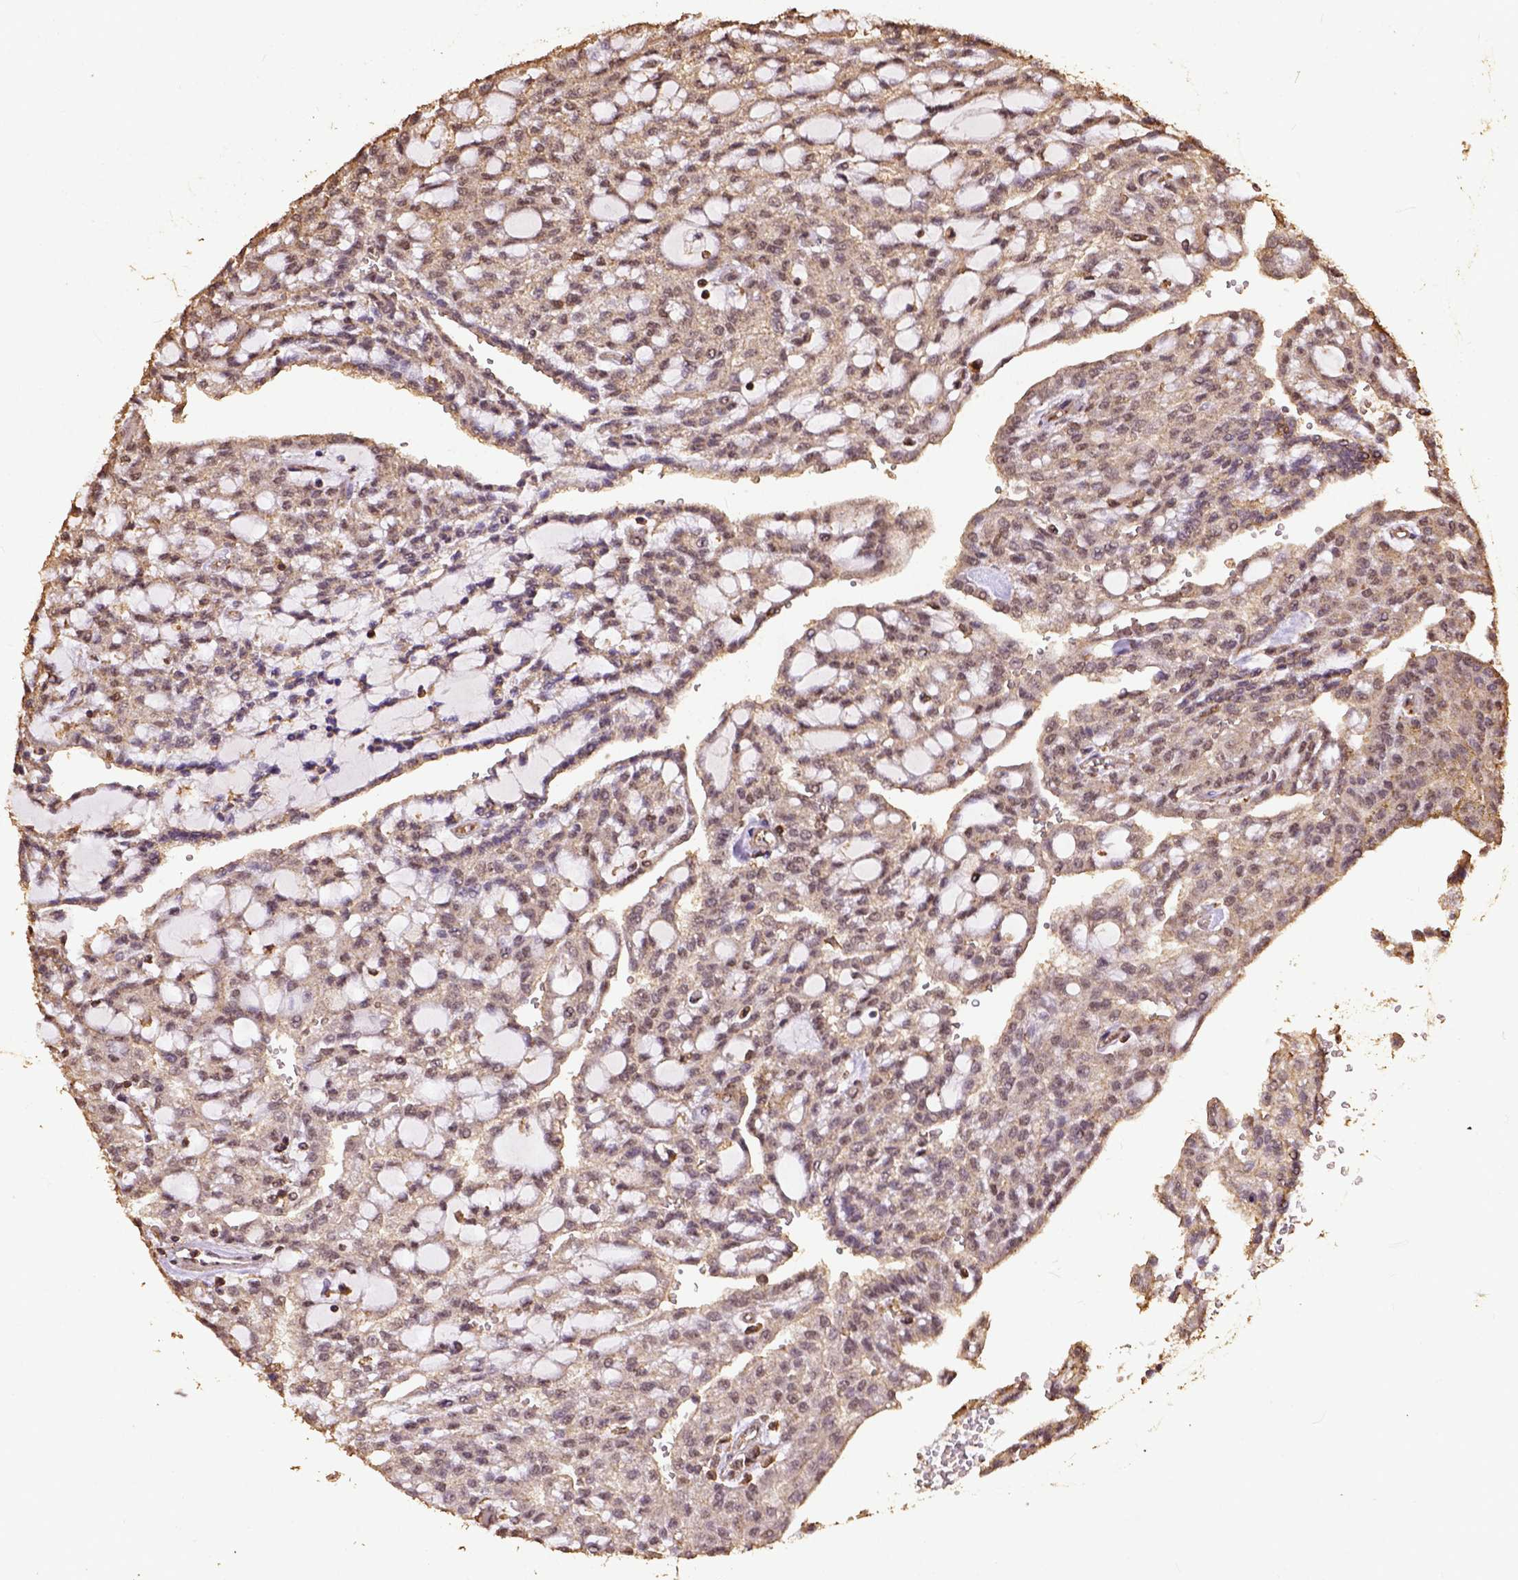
{"staining": {"intensity": "weak", "quantity": "25%-75%", "location": "nuclear"}, "tissue": "renal cancer", "cell_type": "Tumor cells", "image_type": "cancer", "snomed": [{"axis": "morphology", "description": "Adenocarcinoma, NOS"}, {"axis": "topography", "description": "Kidney"}], "caption": "Human renal adenocarcinoma stained with a brown dye demonstrates weak nuclear positive staining in about 25%-75% of tumor cells.", "gene": "NACC1", "patient": {"sex": "male", "age": 63}}